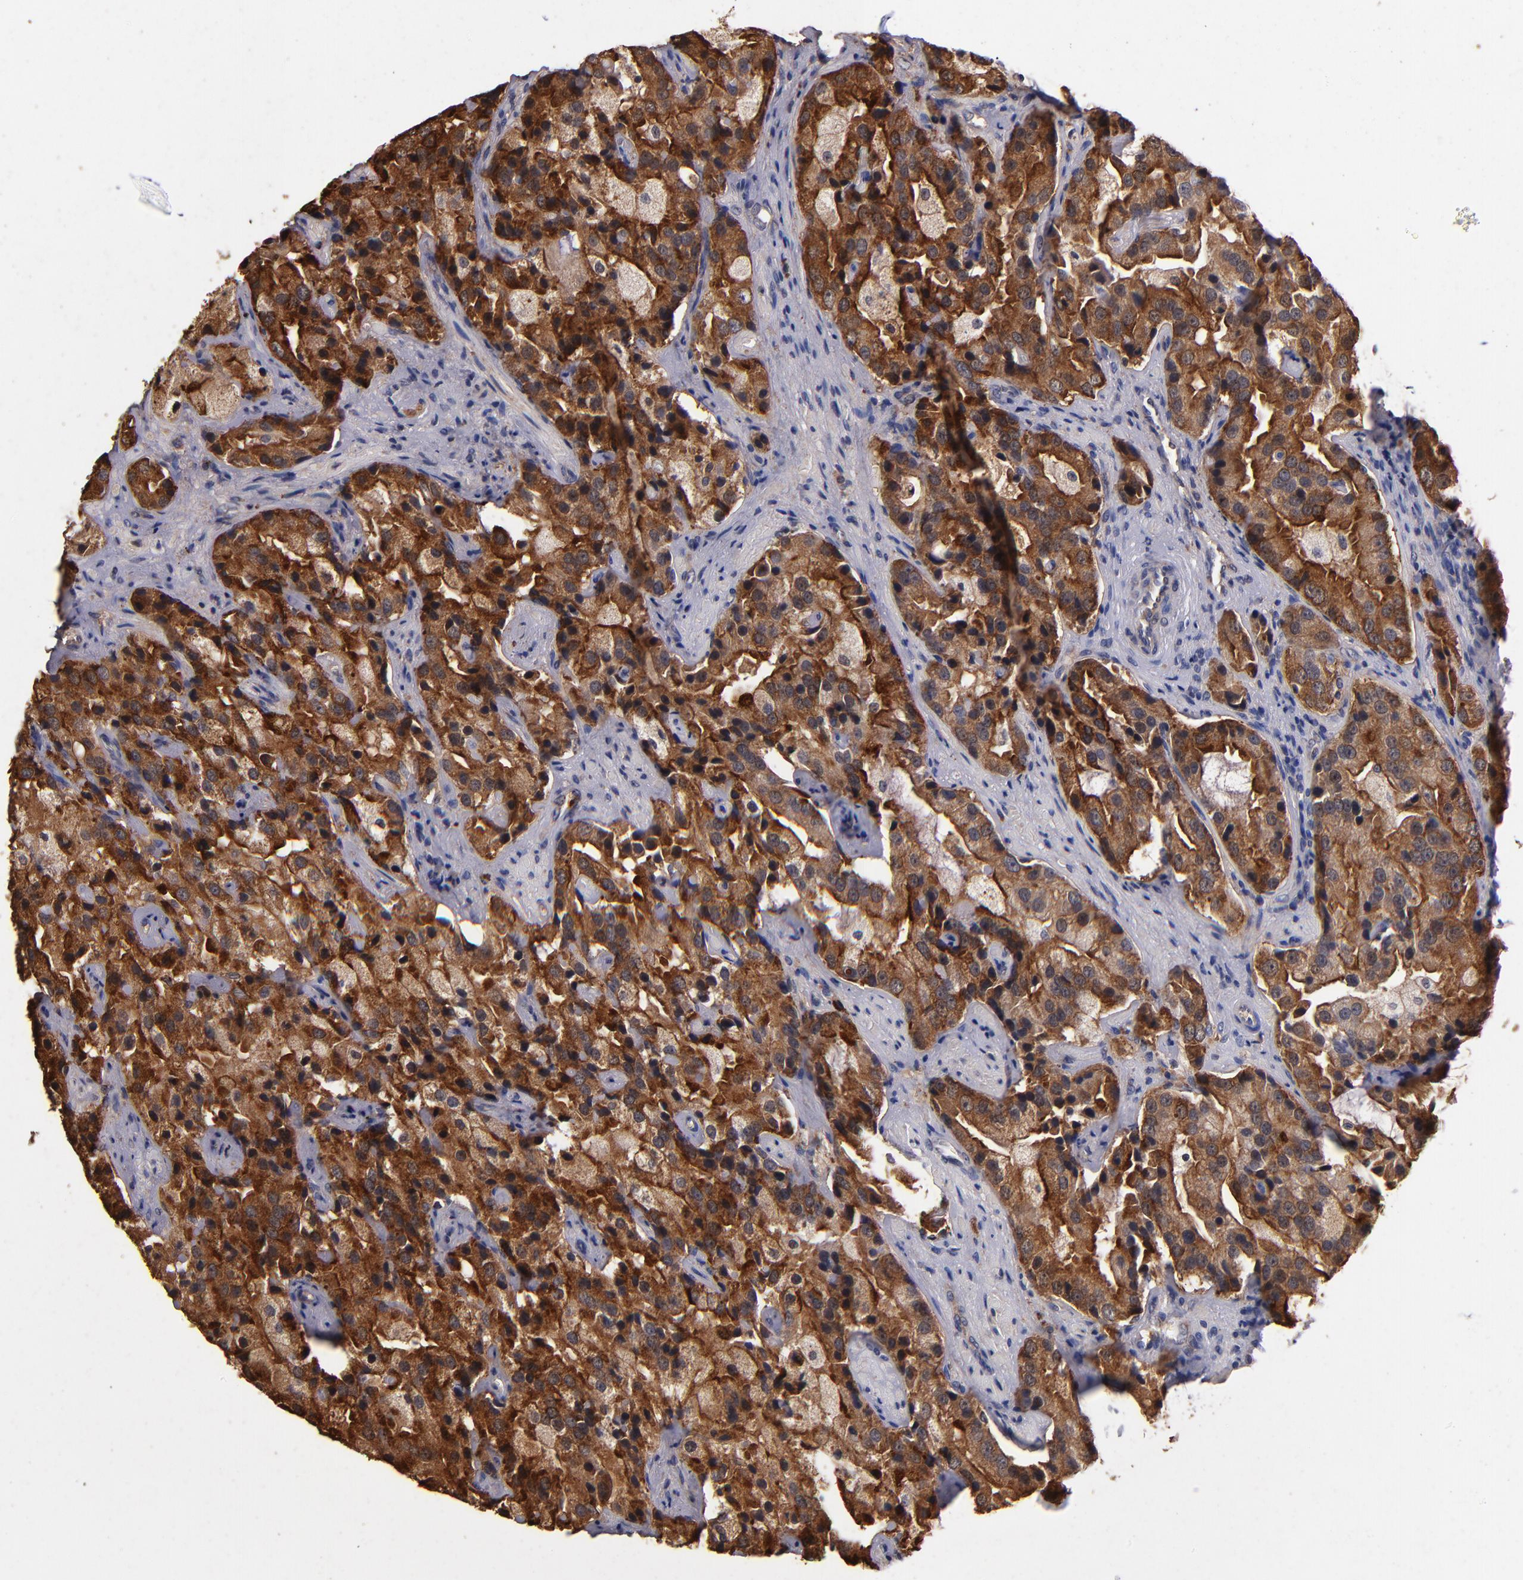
{"staining": {"intensity": "strong", "quantity": ">75%", "location": "cytoplasmic/membranous"}, "tissue": "prostate cancer", "cell_type": "Tumor cells", "image_type": "cancer", "snomed": [{"axis": "morphology", "description": "Adenocarcinoma, High grade"}, {"axis": "topography", "description": "Prostate"}], "caption": "Prostate high-grade adenocarcinoma was stained to show a protein in brown. There is high levels of strong cytoplasmic/membranous staining in about >75% of tumor cells. (Stains: DAB (3,3'-diaminobenzidine) in brown, nuclei in blue, Microscopy: brightfield microscopy at high magnification).", "gene": "TTLL12", "patient": {"sex": "male", "age": 70}}